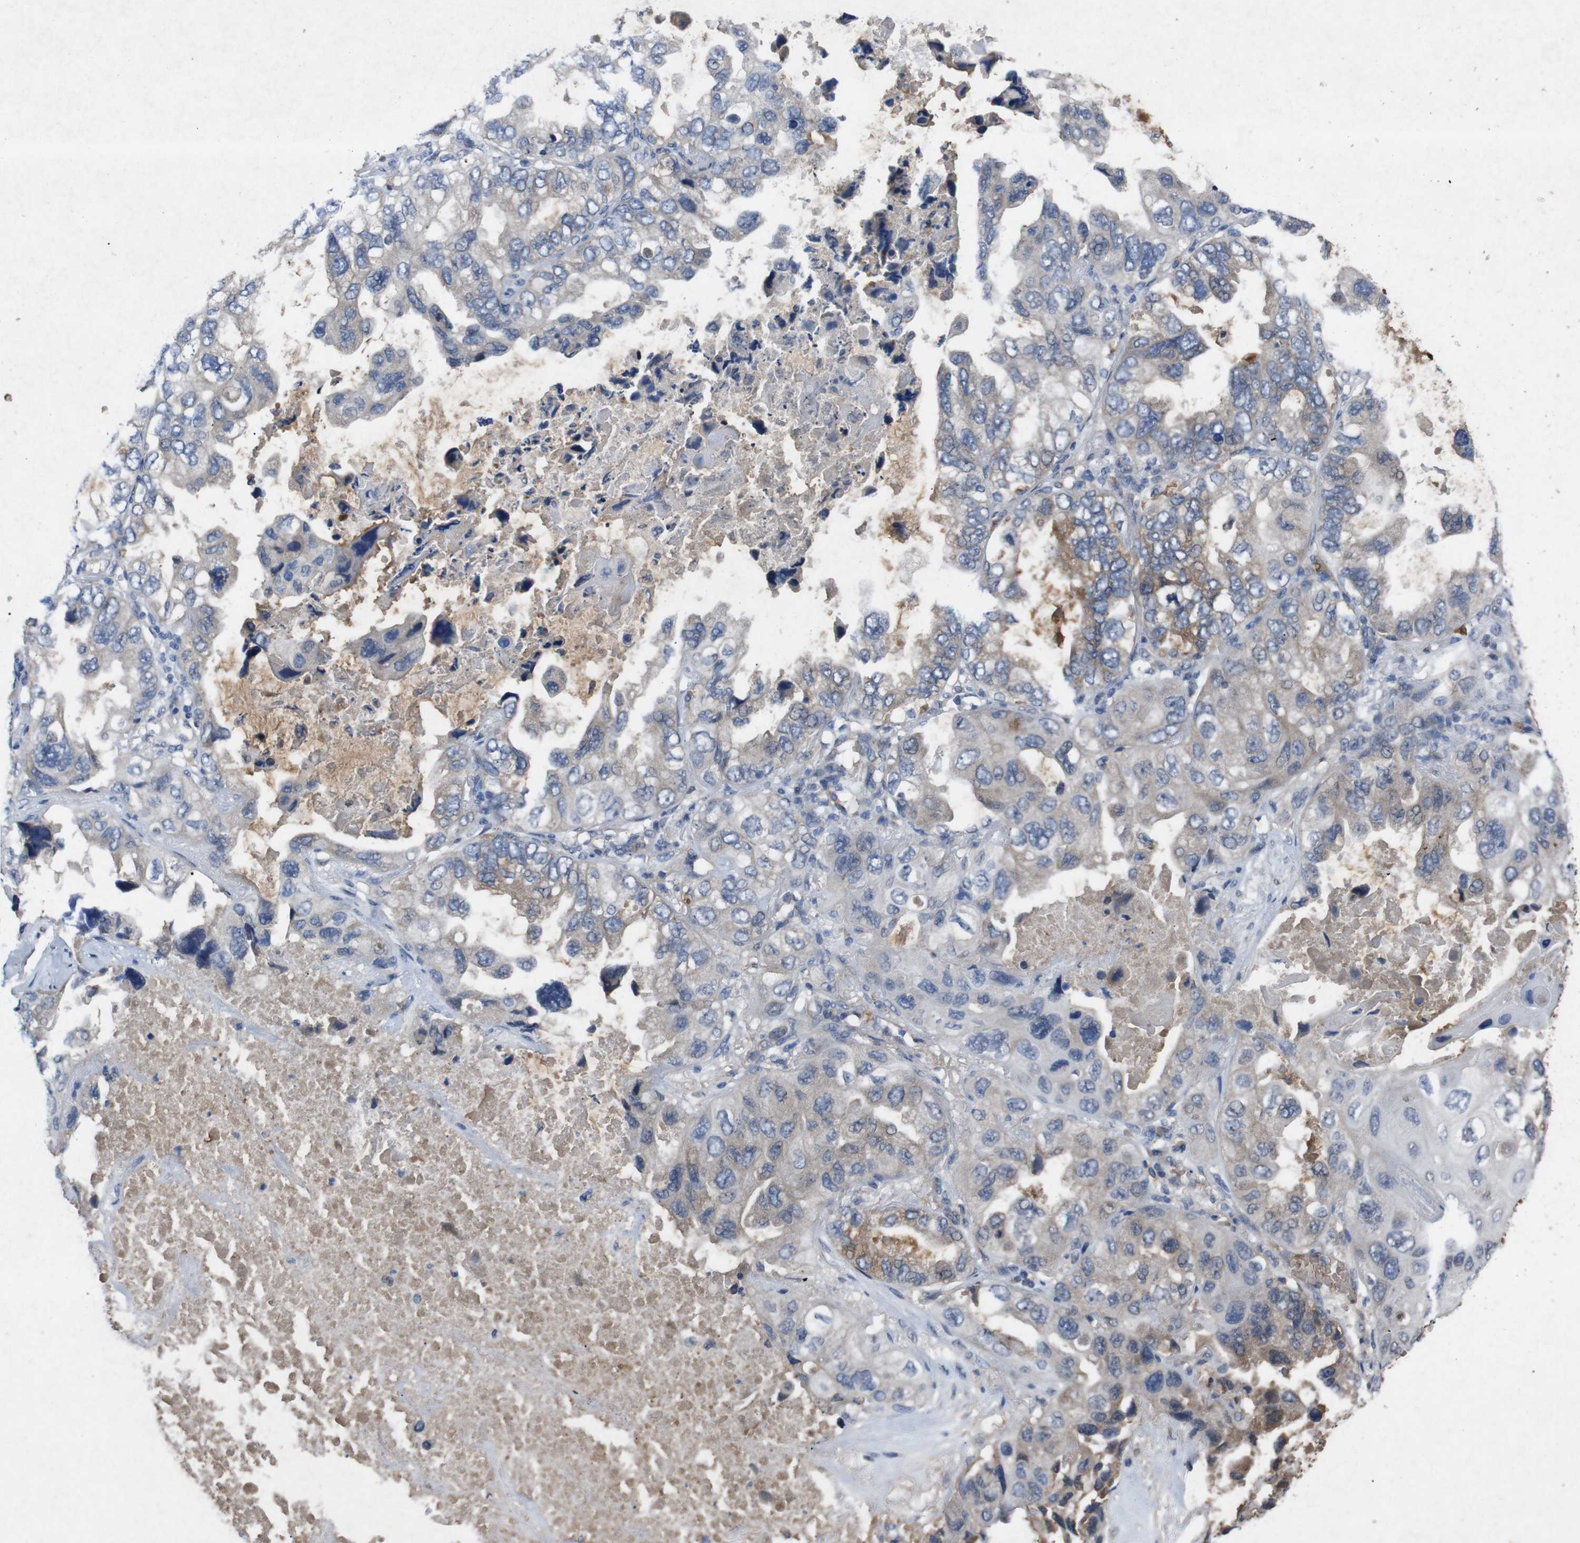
{"staining": {"intensity": "weak", "quantity": "25%-75%", "location": "cytoplasmic/membranous"}, "tissue": "lung cancer", "cell_type": "Tumor cells", "image_type": "cancer", "snomed": [{"axis": "morphology", "description": "Squamous cell carcinoma, NOS"}, {"axis": "topography", "description": "Lung"}], "caption": "An IHC photomicrograph of tumor tissue is shown. Protein staining in brown highlights weak cytoplasmic/membranous positivity in lung squamous cell carcinoma within tumor cells.", "gene": "SPTB", "patient": {"sex": "female", "age": 73}}